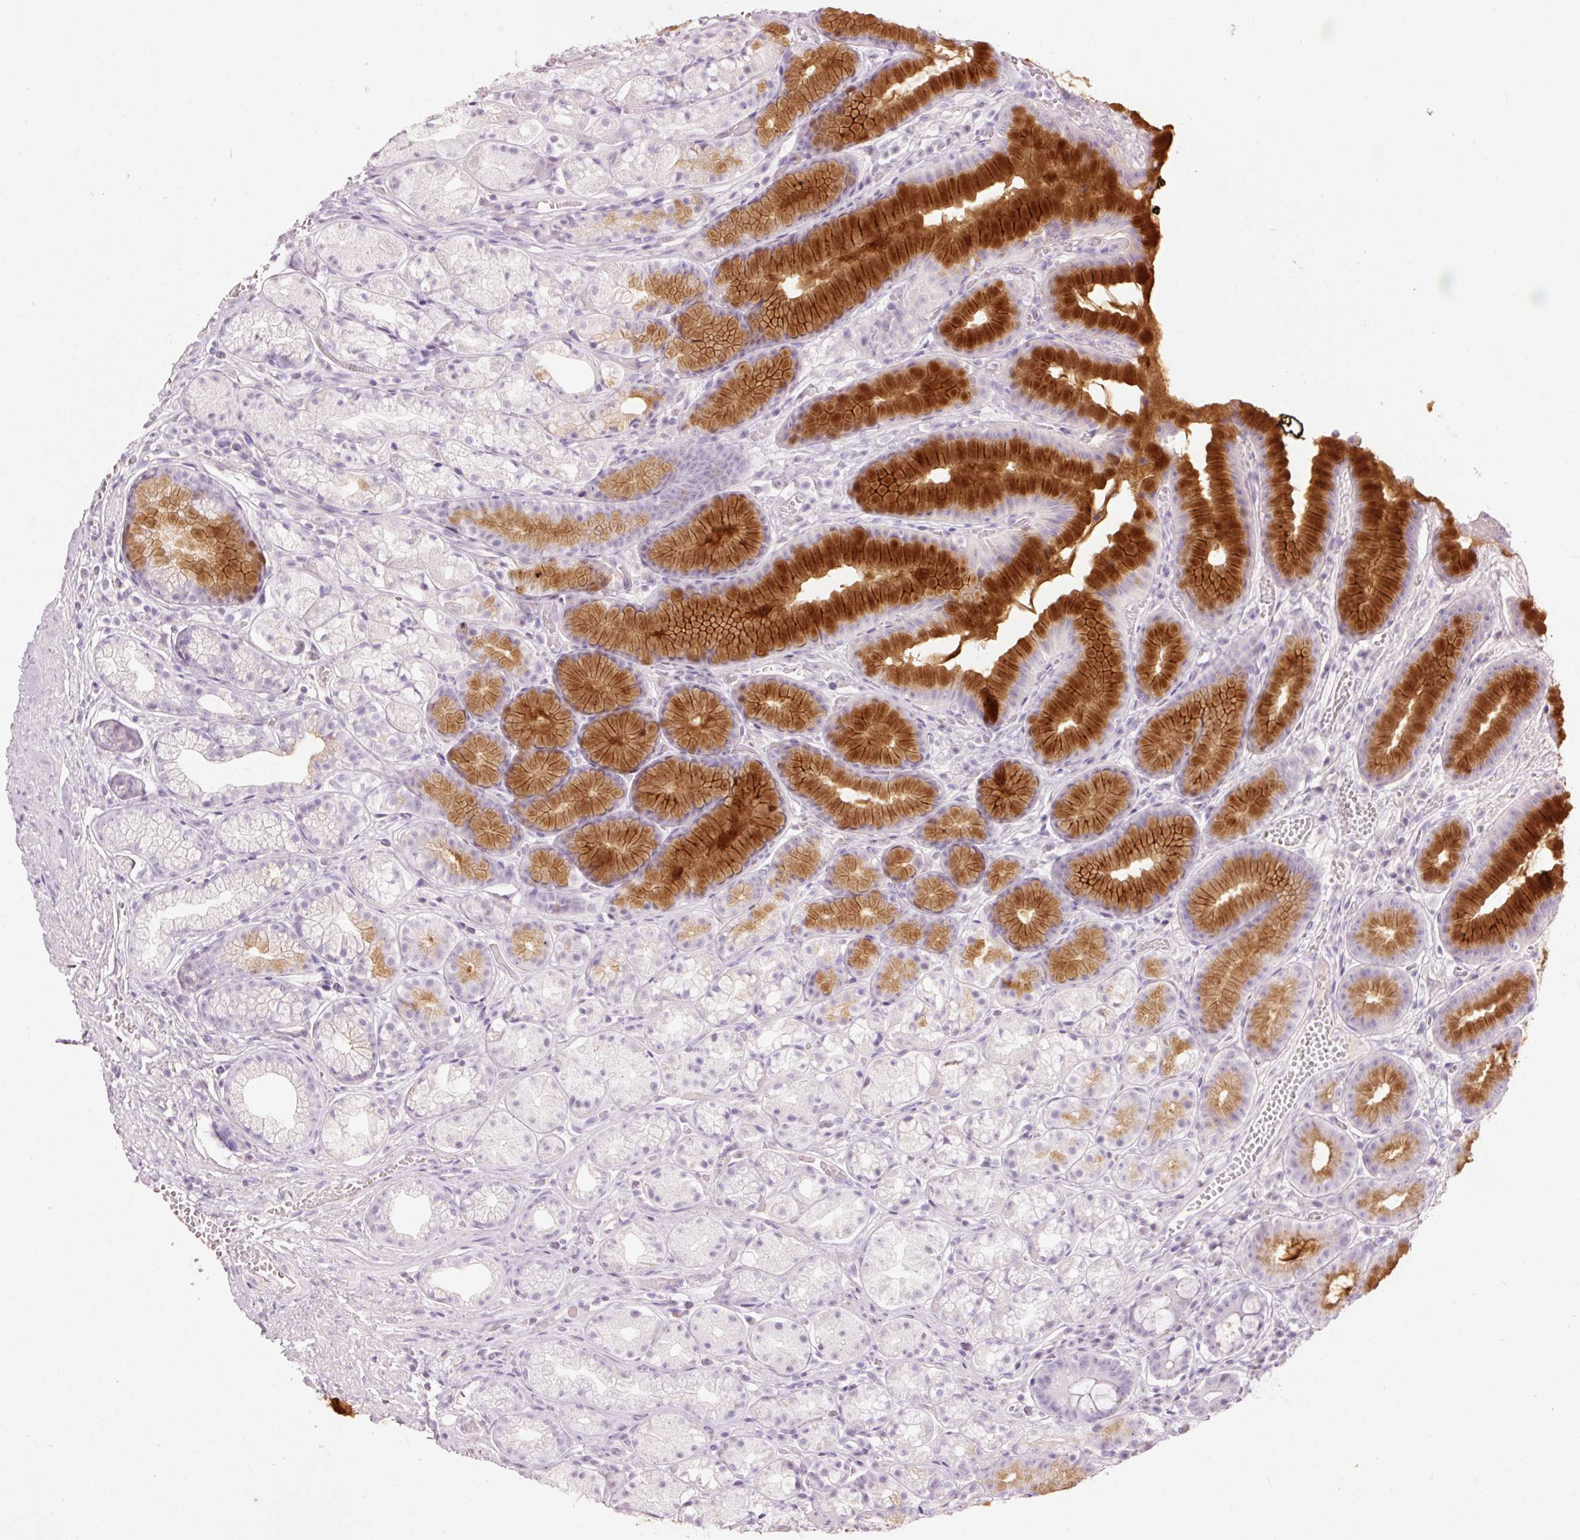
{"staining": {"intensity": "strong", "quantity": "<25%", "location": "cytoplasmic/membranous"}, "tissue": "stomach", "cell_type": "Glandular cells", "image_type": "normal", "snomed": [{"axis": "morphology", "description": "Normal tissue, NOS"}, {"axis": "topography", "description": "Smooth muscle"}, {"axis": "topography", "description": "Stomach"}], "caption": "Immunohistochemistry (IHC) image of unremarkable stomach: human stomach stained using immunohistochemistry (IHC) exhibits medium levels of strong protein expression localized specifically in the cytoplasmic/membranous of glandular cells, appearing as a cytoplasmic/membranous brown color.", "gene": "MUC5AC", "patient": {"sex": "male", "age": 70}}